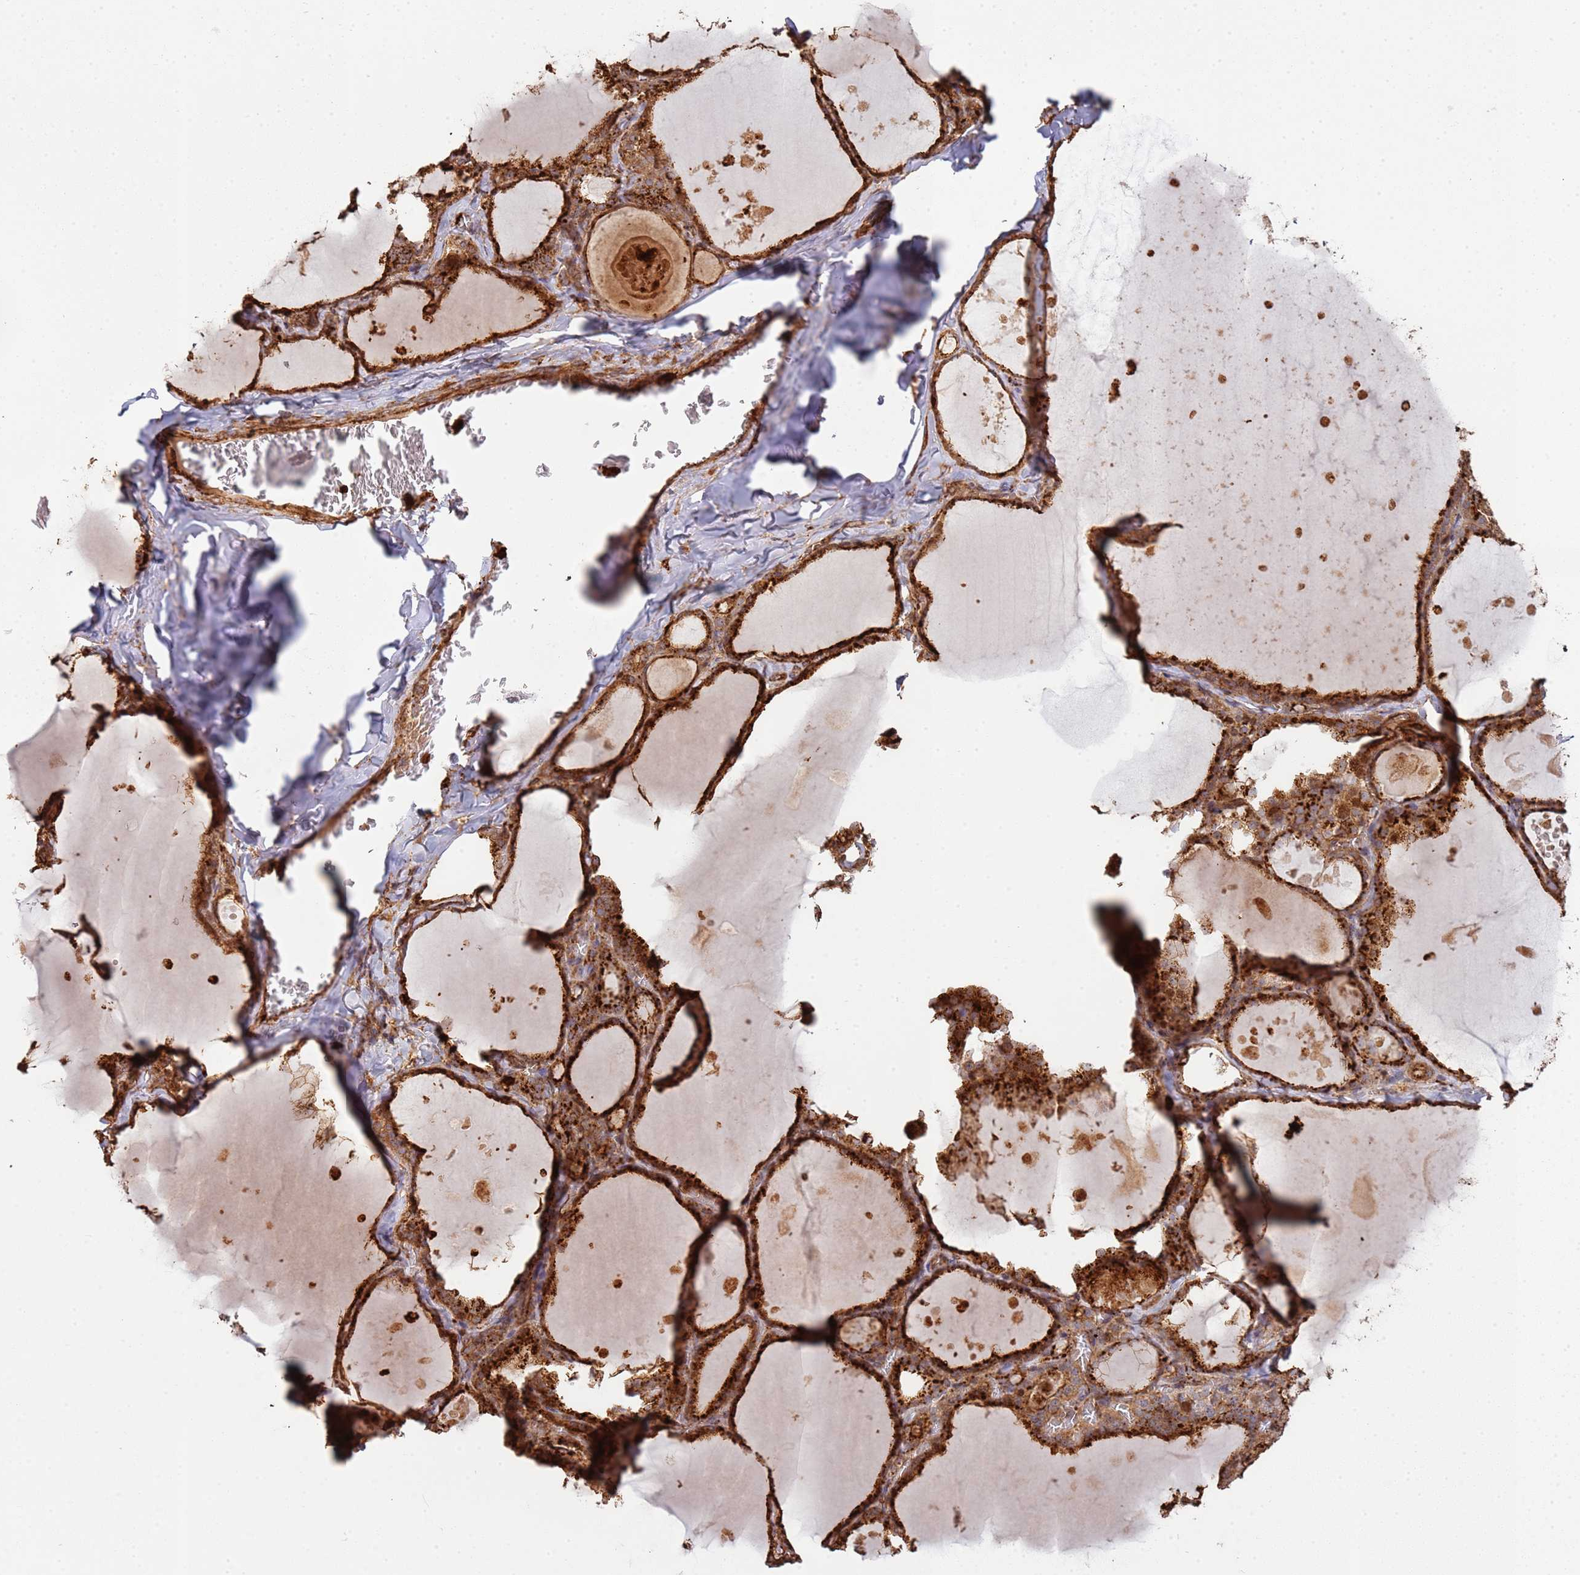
{"staining": {"intensity": "strong", "quantity": ">75%", "location": "cytoplasmic/membranous"}, "tissue": "thyroid gland", "cell_type": "Glandular cells", "image_type": "normal", "snomed": [{"axis": "morphology", "description": "Normal tissue, NOS"}, {"axis": "topography", "description": "Thyroid gland"}], "caption": "Glandular cells display strong cytoplasmic/membranous expression in about >75% of cells in benign thyroid gland.", "gene": "NDUFAF4", "patient": {"sex": "male", "age": 56}}